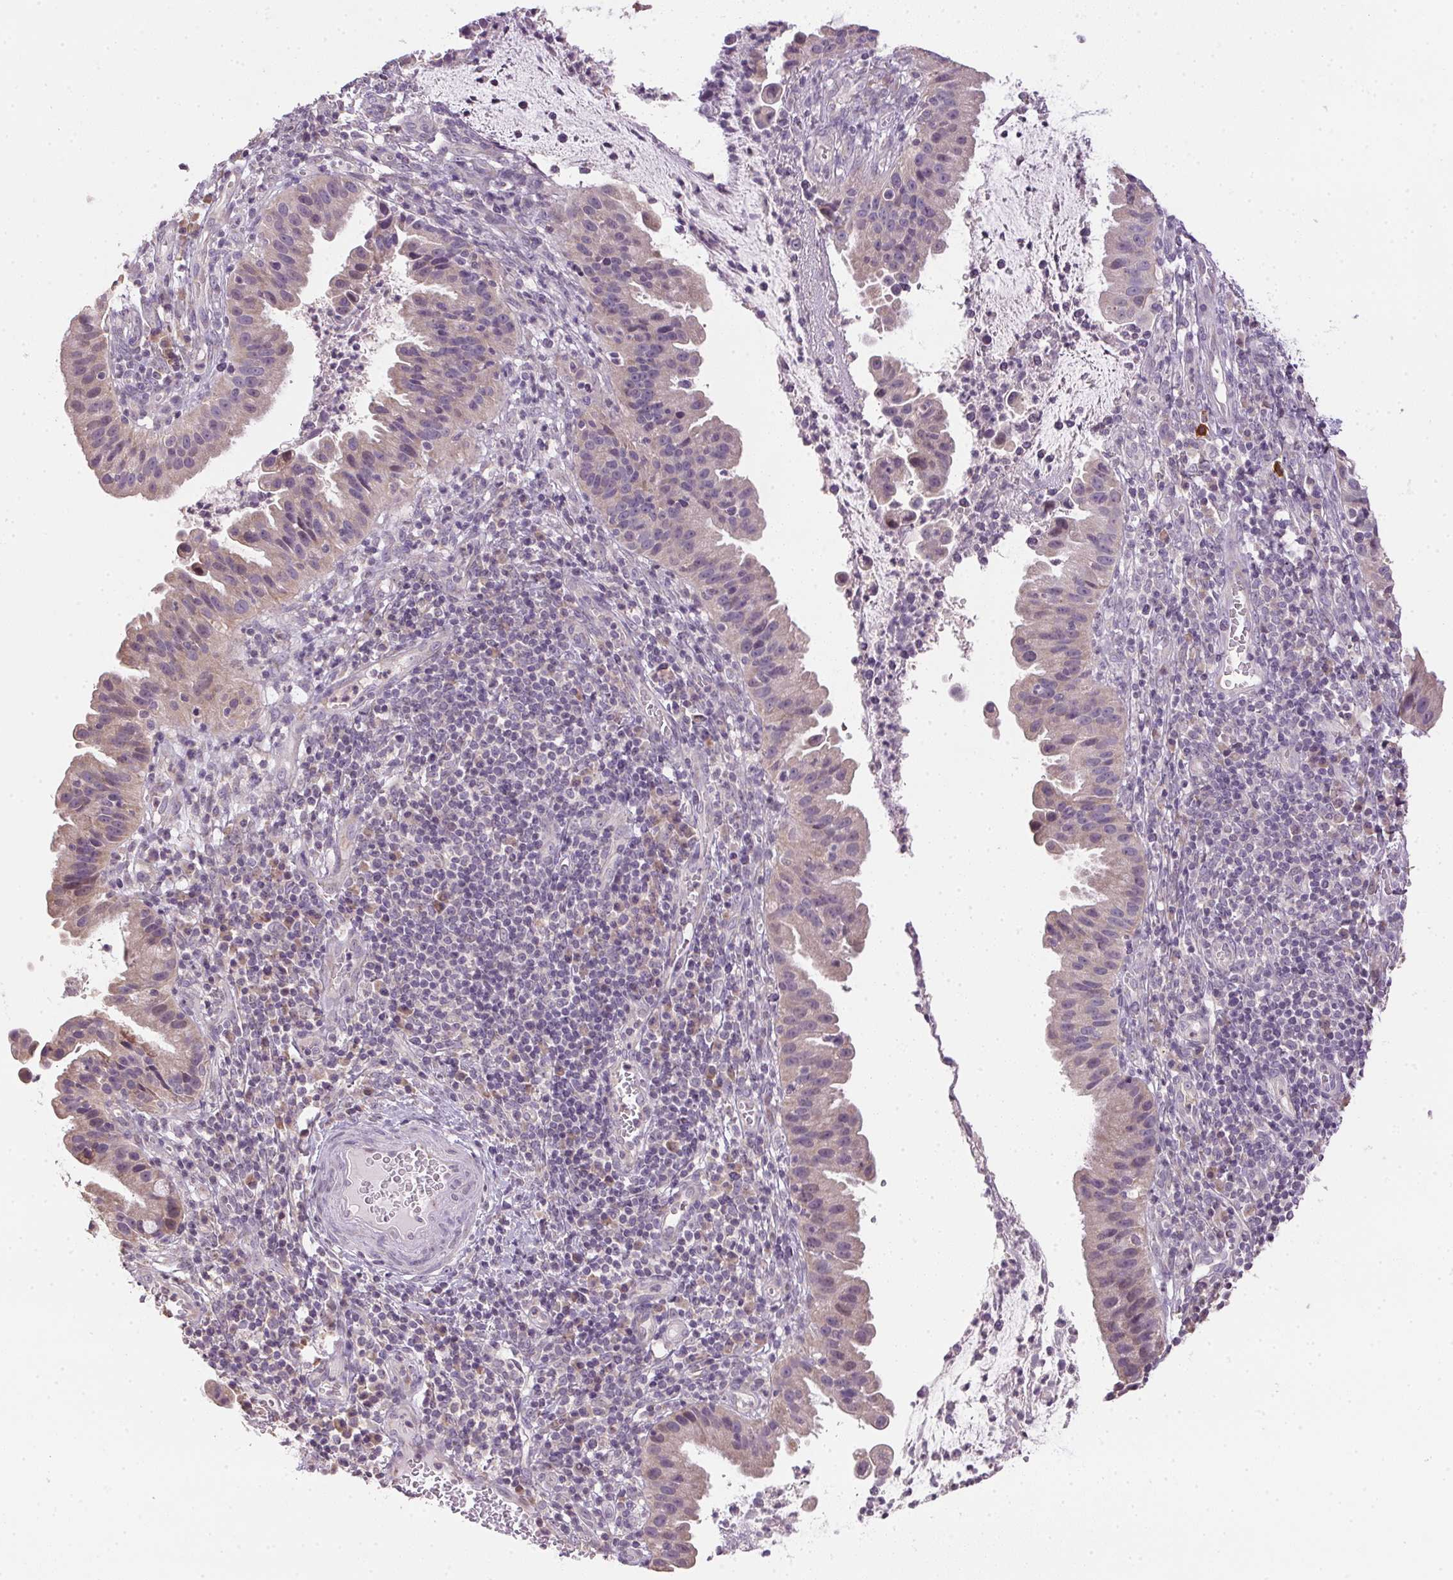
{"staining": {"intensity": "weak", "quantity": "<25%", "location": "cytoplasmic/membranous"}, "tissue": "cervical cancer", "cell_type": "Tumor cells", "image_type": "cancer", "snomed": [{"axis": "morphology", "description": "Adenocarcinoma, NOS"}, {"axis": "topography", "description": "Cervix"}], "caption": "DAB immunohistochemical staining of cervical cancer demonstrates no significant positivity in tumor cells. (DAB immunohistochemistry (IHC) with hematoxylin counter stain).", "gene": "SPACA9", "patient": {"sex": "female", "age": 34}}